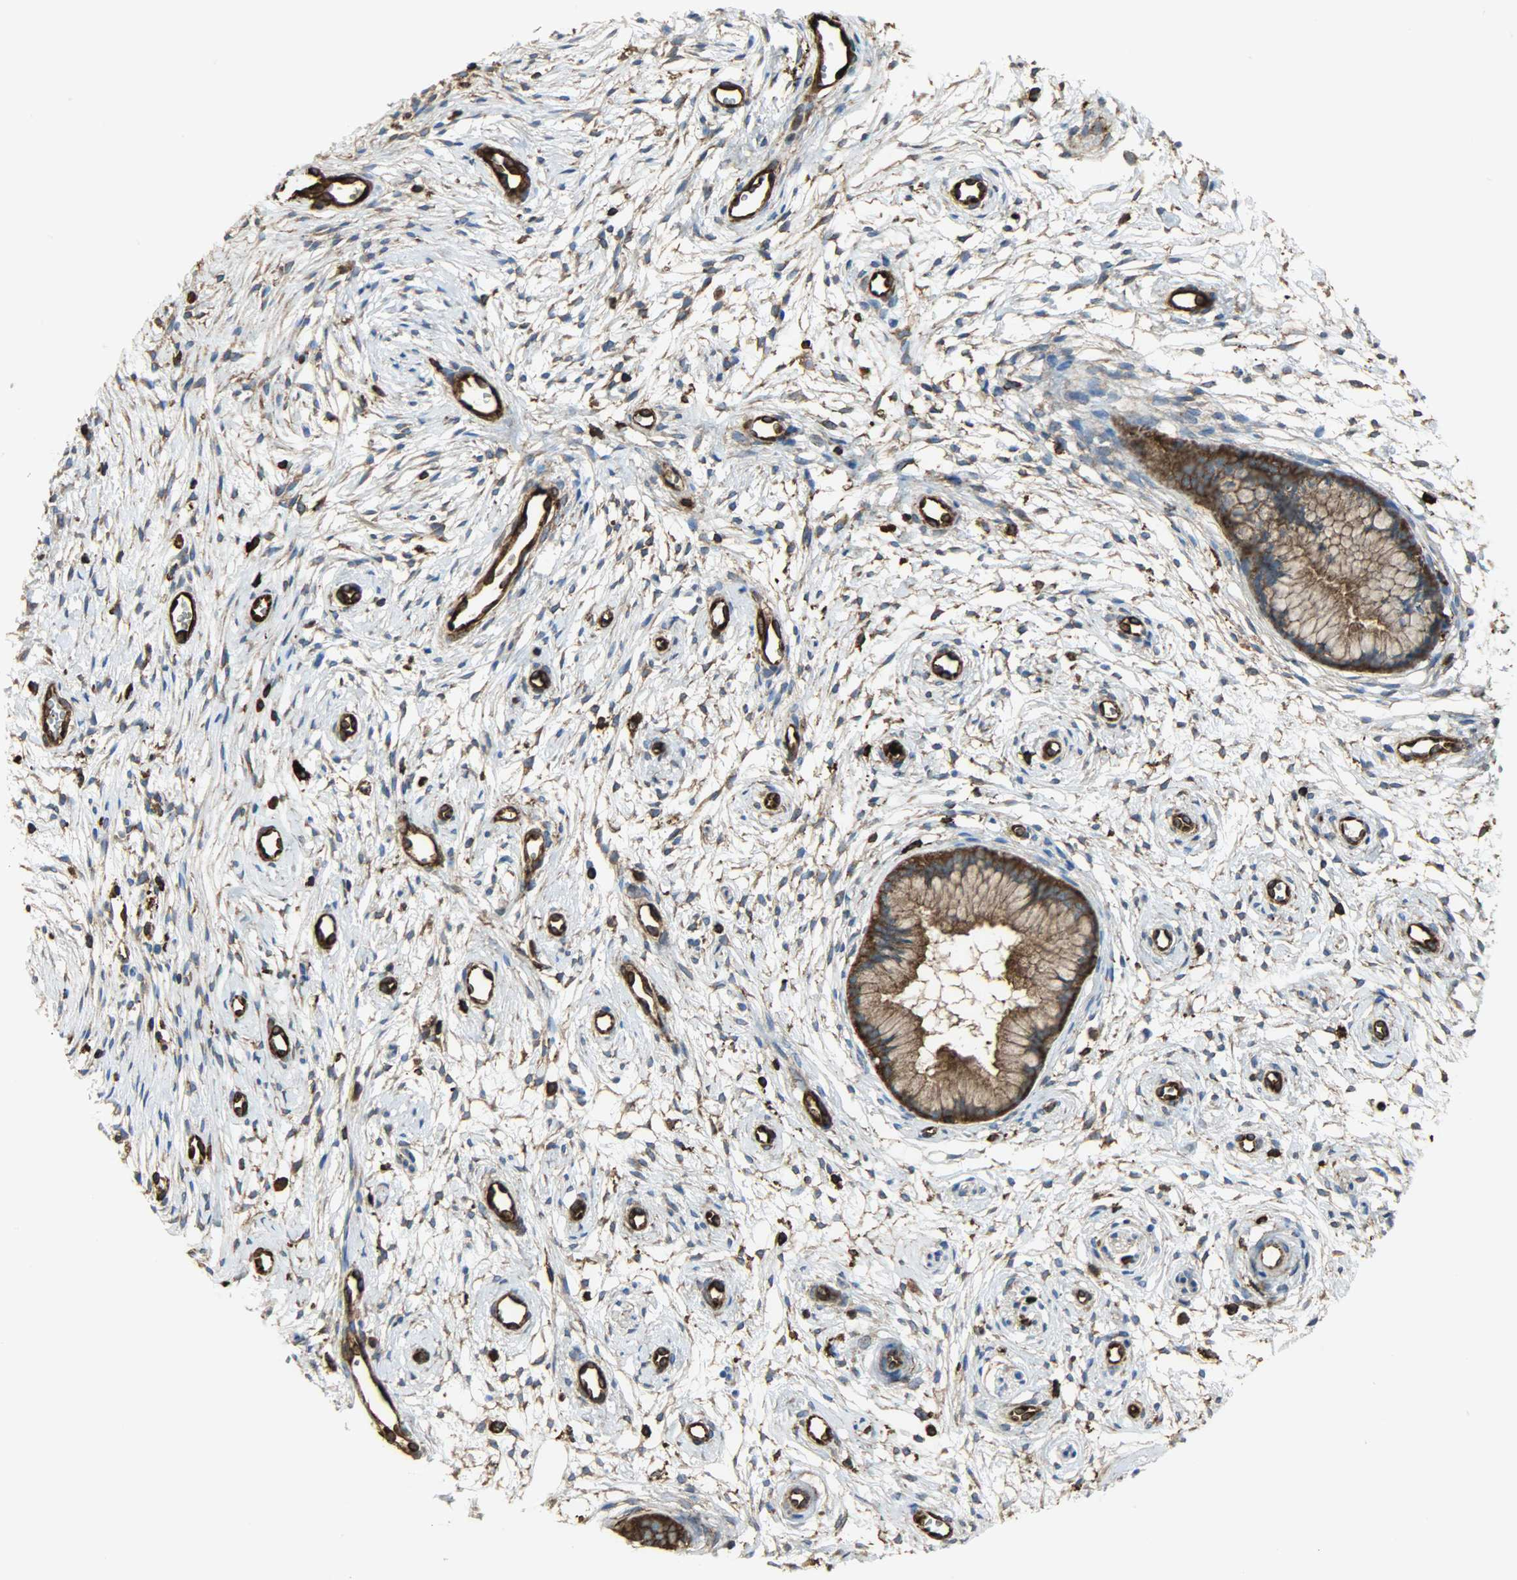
{"staining": {"intensity": "strong", "quantity": ">75%", "location": "cytoplasmic/membranous"}, "tissue": "cervix", "cell_type": "Glandular cells", "image_type": "normal", "snomed": [{"axis": "morphology", "description": "Normal tissue, NOS"}, {"axis": "topography", "description": "Cervix"}], "caption": "Immunohistochemistry (IHC) histopathology image of normal cervix: cervix stained using immunohistochemistry displays high levels of strong protein expression localized specifically in the cytoplasmic/membranous of glandular cells, appearing as a cytoplasmic/membranous brown color.", "gene": "VASP", "patient": {"sex": "female", "age": 39}}